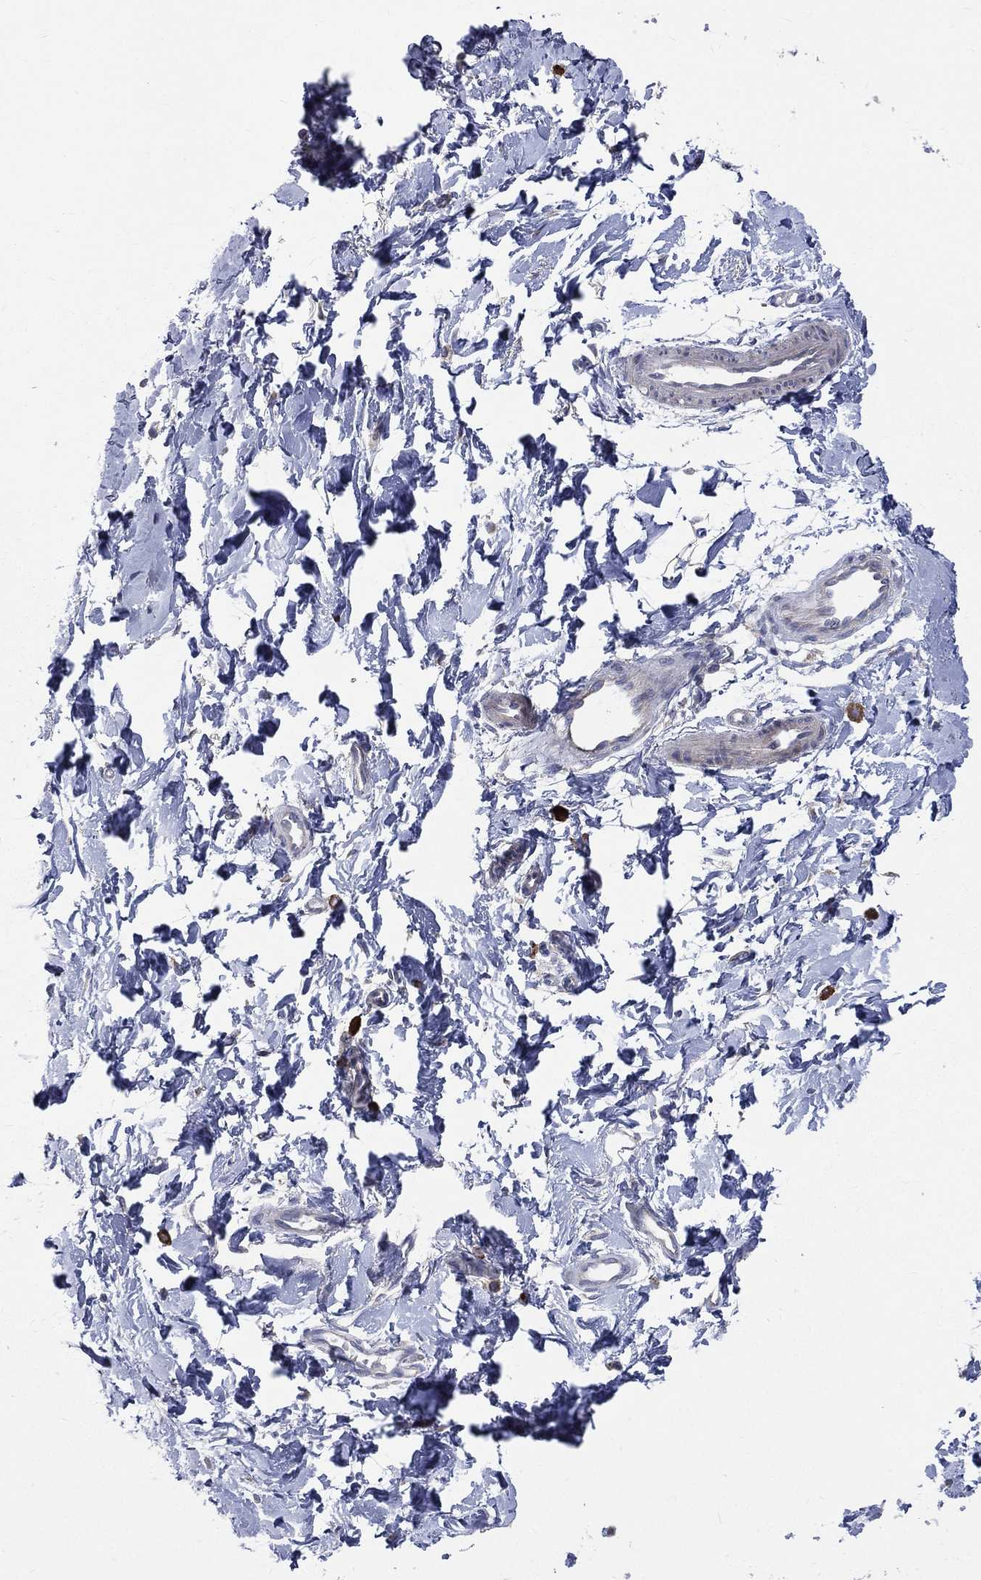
{"staining": {"intensity": "negative", "quantity": "none", "location": "none"}, "tissue": "breast", "cell_type": "Adipocytes", "image_type": "normal", "snomed": [{"axis": "morphology", "description": "Normal tissue, NOS"}, {"axis": "topography", "description": "Breast"}], "caption": "There is no significant expression in adipocytes of breast. Brightfield microscopy of immunohistochemistry (IHC) stained with DAB (3,3'-diaminobenzidine) (brown) and hematoxylin (blue), captured at high magnification.", "gene": "CCDC159", "patient": {"sex": "female", "age": 37}}